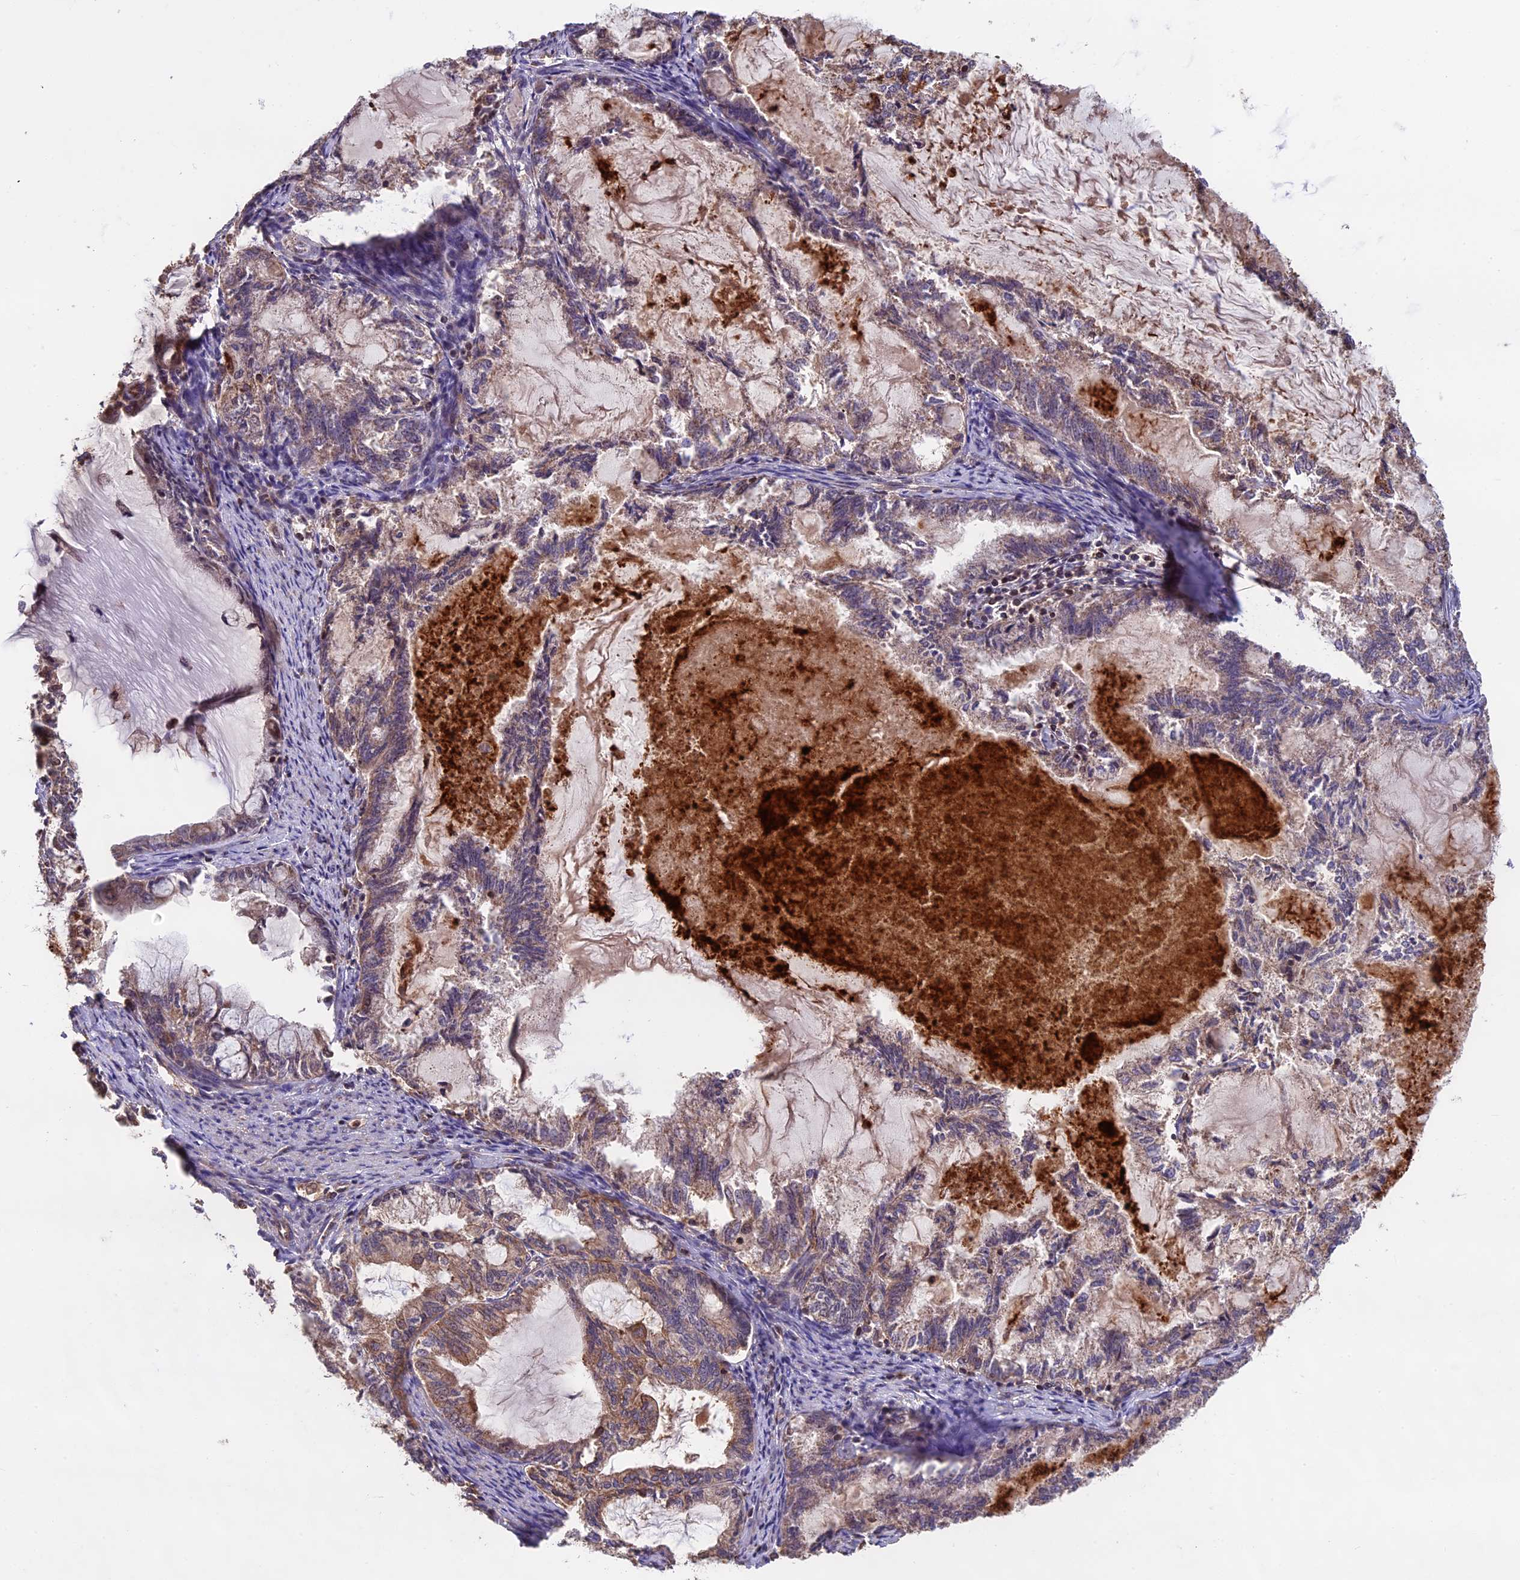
{"staining": {"intensity": "weak", "quantity": ">75%", "location": "cytoplasmic/membranous"}, "tissue": "endometrial cancer", "cell_type": "Tumor cells", "image_type": "cancer", "snomed": [{"axis": "morphology", "description": "Adenocarcinoma, NOS"}, {"axis": "topography", "description": "Endometrium"}], "caption": "DAB immunohistochemical staining of human endometrial adenocarcinoma displays weak cytoplasmic/membranous protein positivity in approximately >75% of tumor cells. (IHC, brightfield microscopy, high magnification).", "gene": "PKD2L2", "patient": {"sex": "female", "age": 86}}